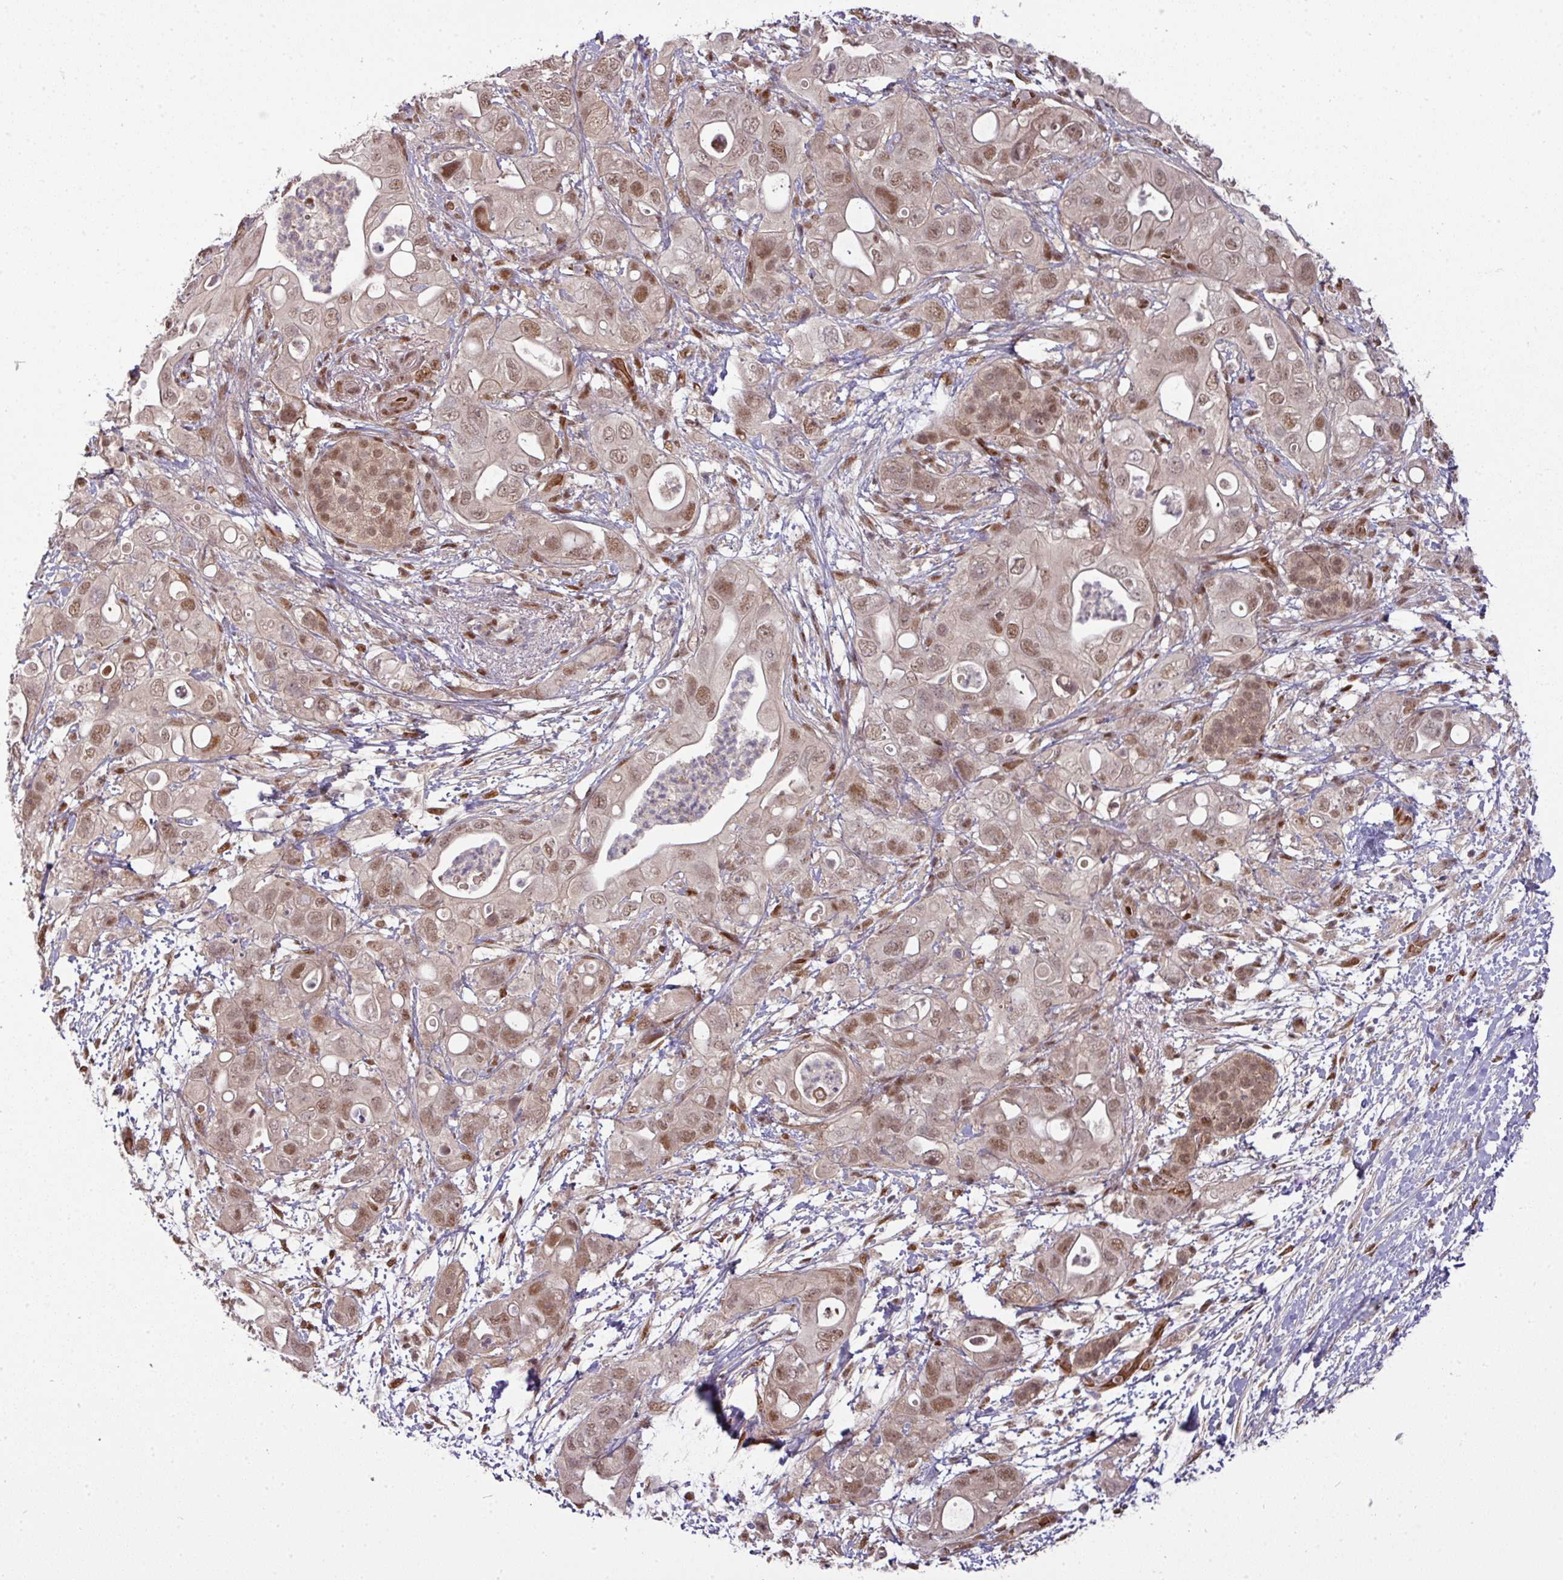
{"staining": {"intensity": "moderate", "quantity": ">75%", "location": "nuclear"}, "tissue": "pancreatic cancer", "cell_type": "Tumor cells", "image_type": "cancer", "snomed": [{"axis": "morphology", "description": "Adenocarcinoma, NOS"}, {"axis": "topography", "description": "Pancreas"}], "caption": "Tumor cells demonstrate moderate nuclear staining in approximately >75% of cells in pancreatic cancer. Immunohistochemistry (ihc) stains the protein in brown and the nuclei are stained blue.", "gene": "CIC", "patient": {"sex": "female", "age": 72}}